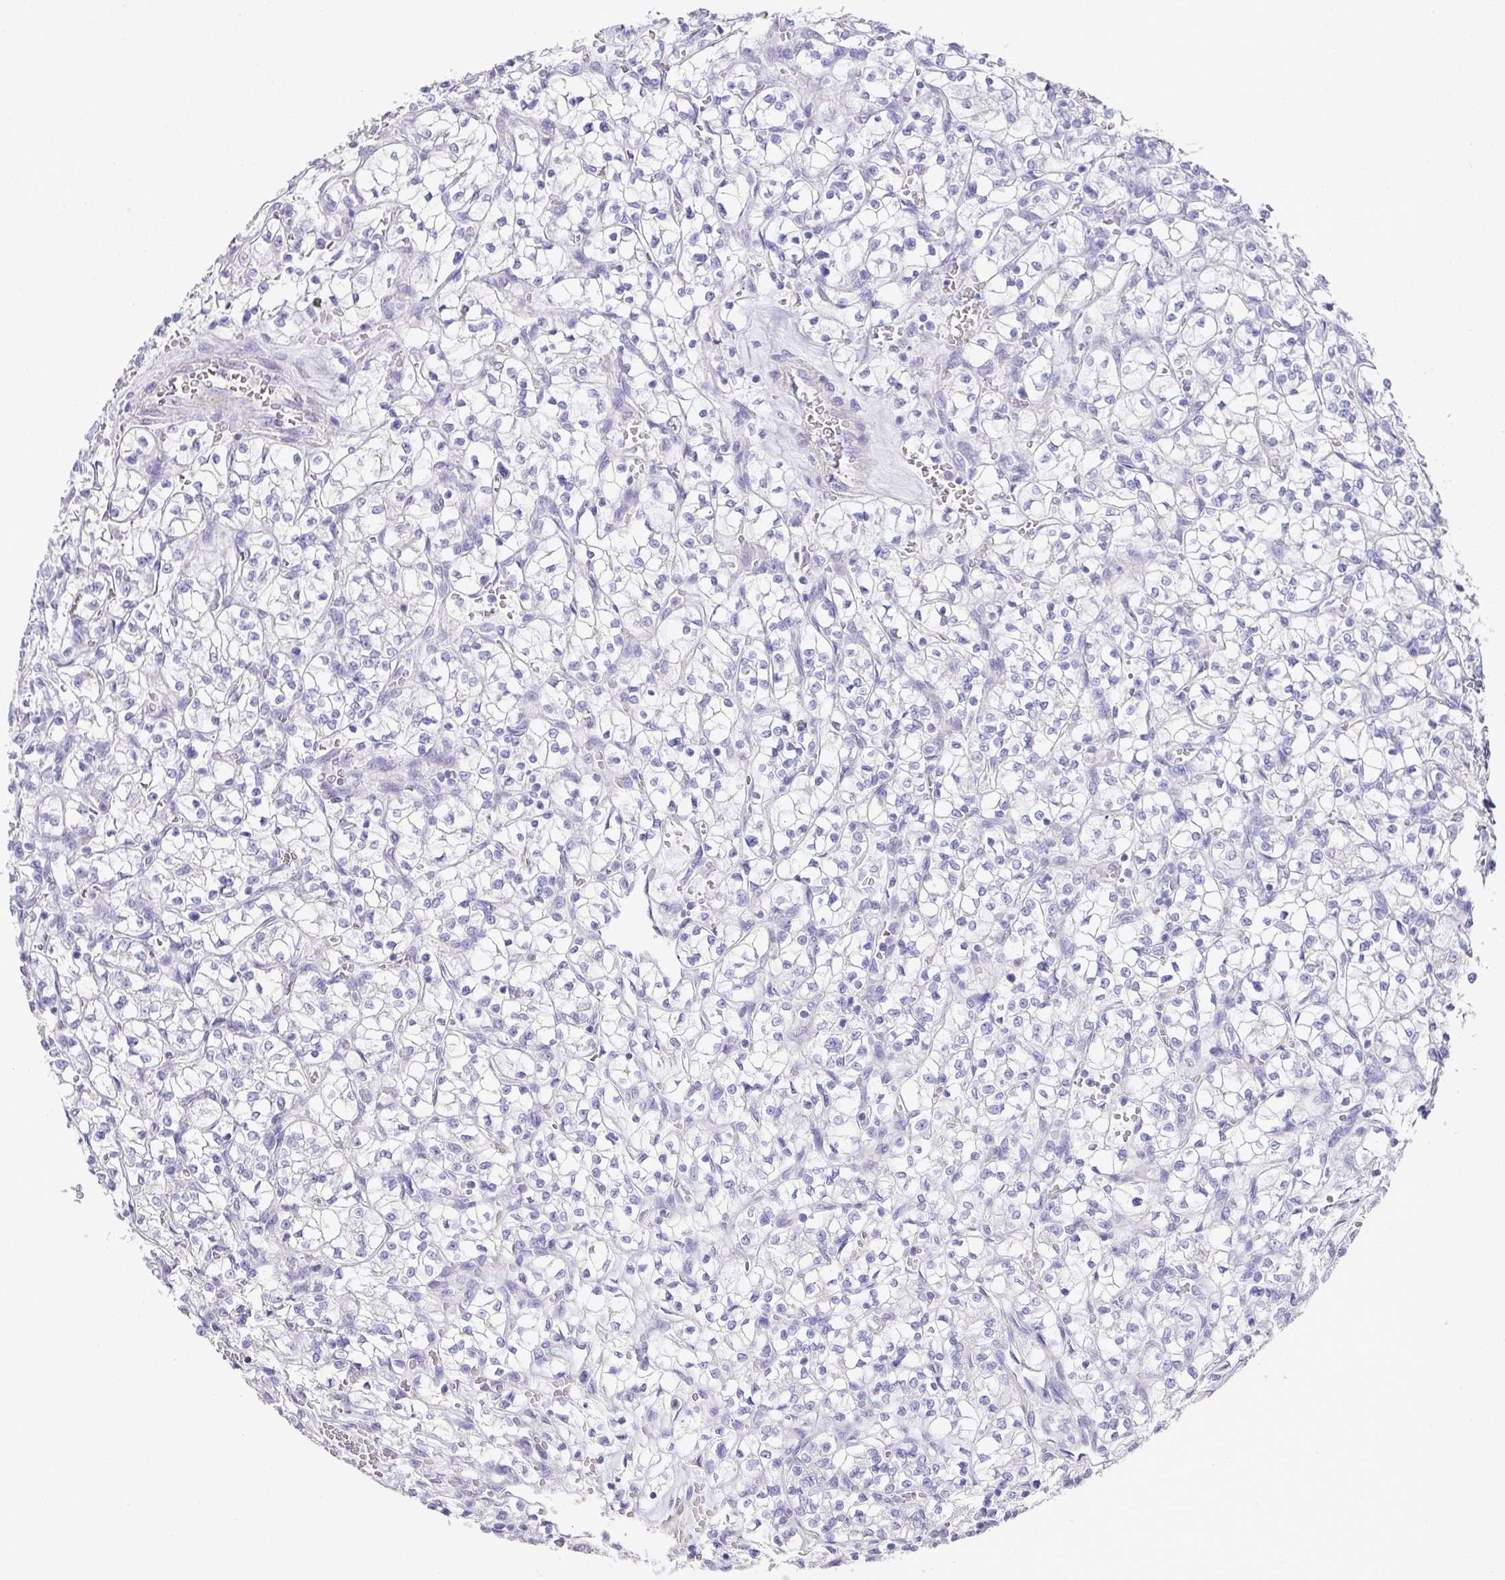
{"staining": {"intensity": "negative", "quantity": "none", "location": "none"}, "tissue": "renal cancer", "cell_type": "Tumor cells", "image_type": "cancer", "snomed": [{"axis": "morphology", "description": "Adenocarcinoma, NOS"}, {"axis": "topography", "description": "Kidney"}], "caption": "Immunohistochemistry image of neoplastic tissue: human renal cancer stained with DAB (3,3'-diaminobenzidine) displays no significant protein staining in tumor cells.", "gene": "TARM1", "patient": {"sex": "female", "age": 64}}